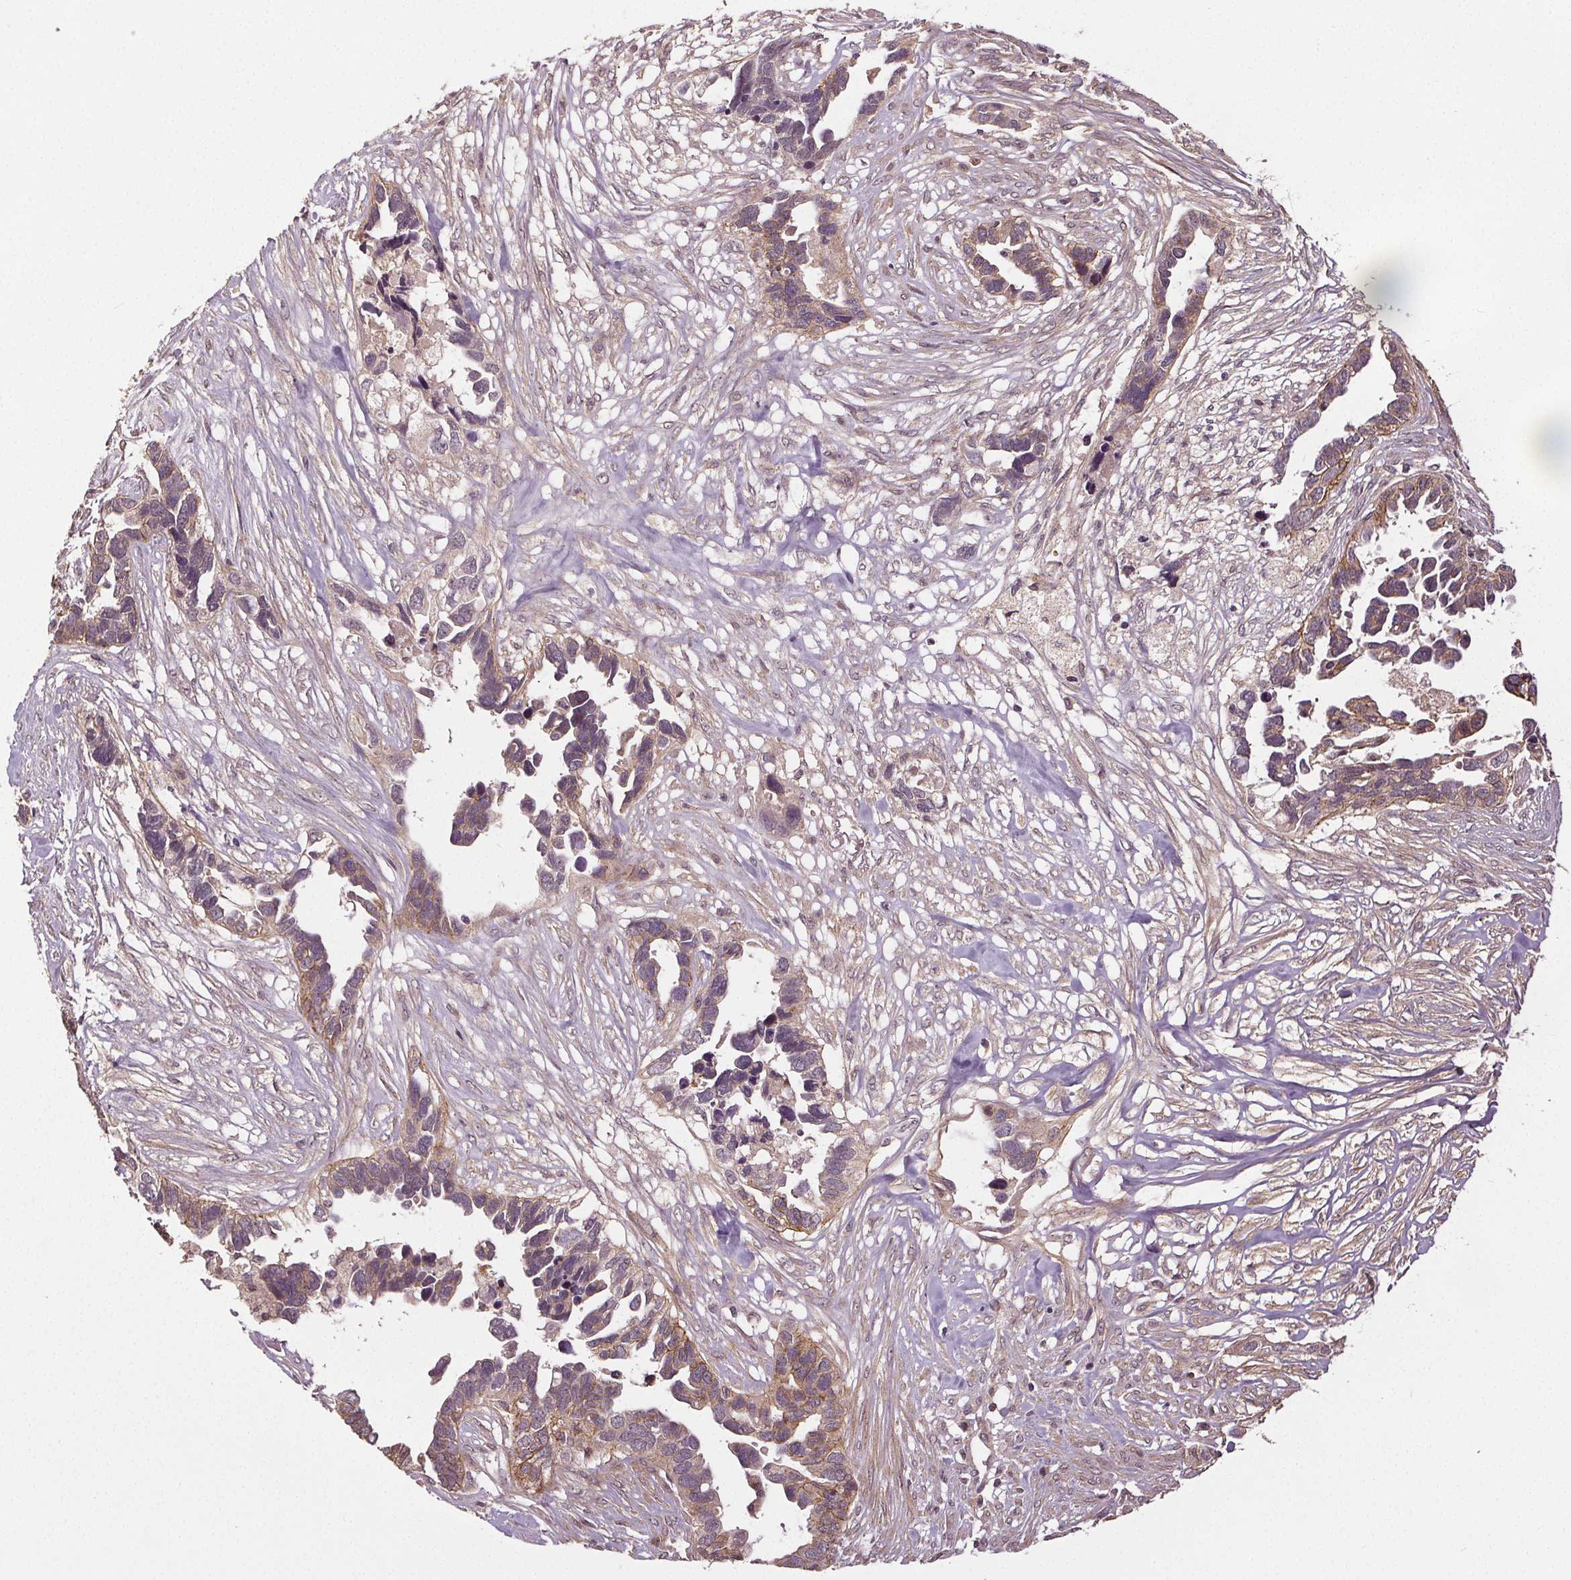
{"staining": {"intensity": "moderate", "quantity": "25%-75%", "location": "cytoplasmic/membranous"}, "tissue": "ovarian cancer", "cell_type": "Tumor cells", "image_type": "cancer", "snomed": [{"axis": "morphology", "description": "Cystadenocarcinoma, serous, NOS"}, {"axis": "topography", "description": "Ovary"}], "caption": "Protein expression analysis of human serous cystadenocarcinoma (ovarian) reveals moderate cytoplasmic/membranous staining in about 25%-75% of tumor cells.", "gene": "EPHB3", "patient": {"sex": "female", "age": 54}}